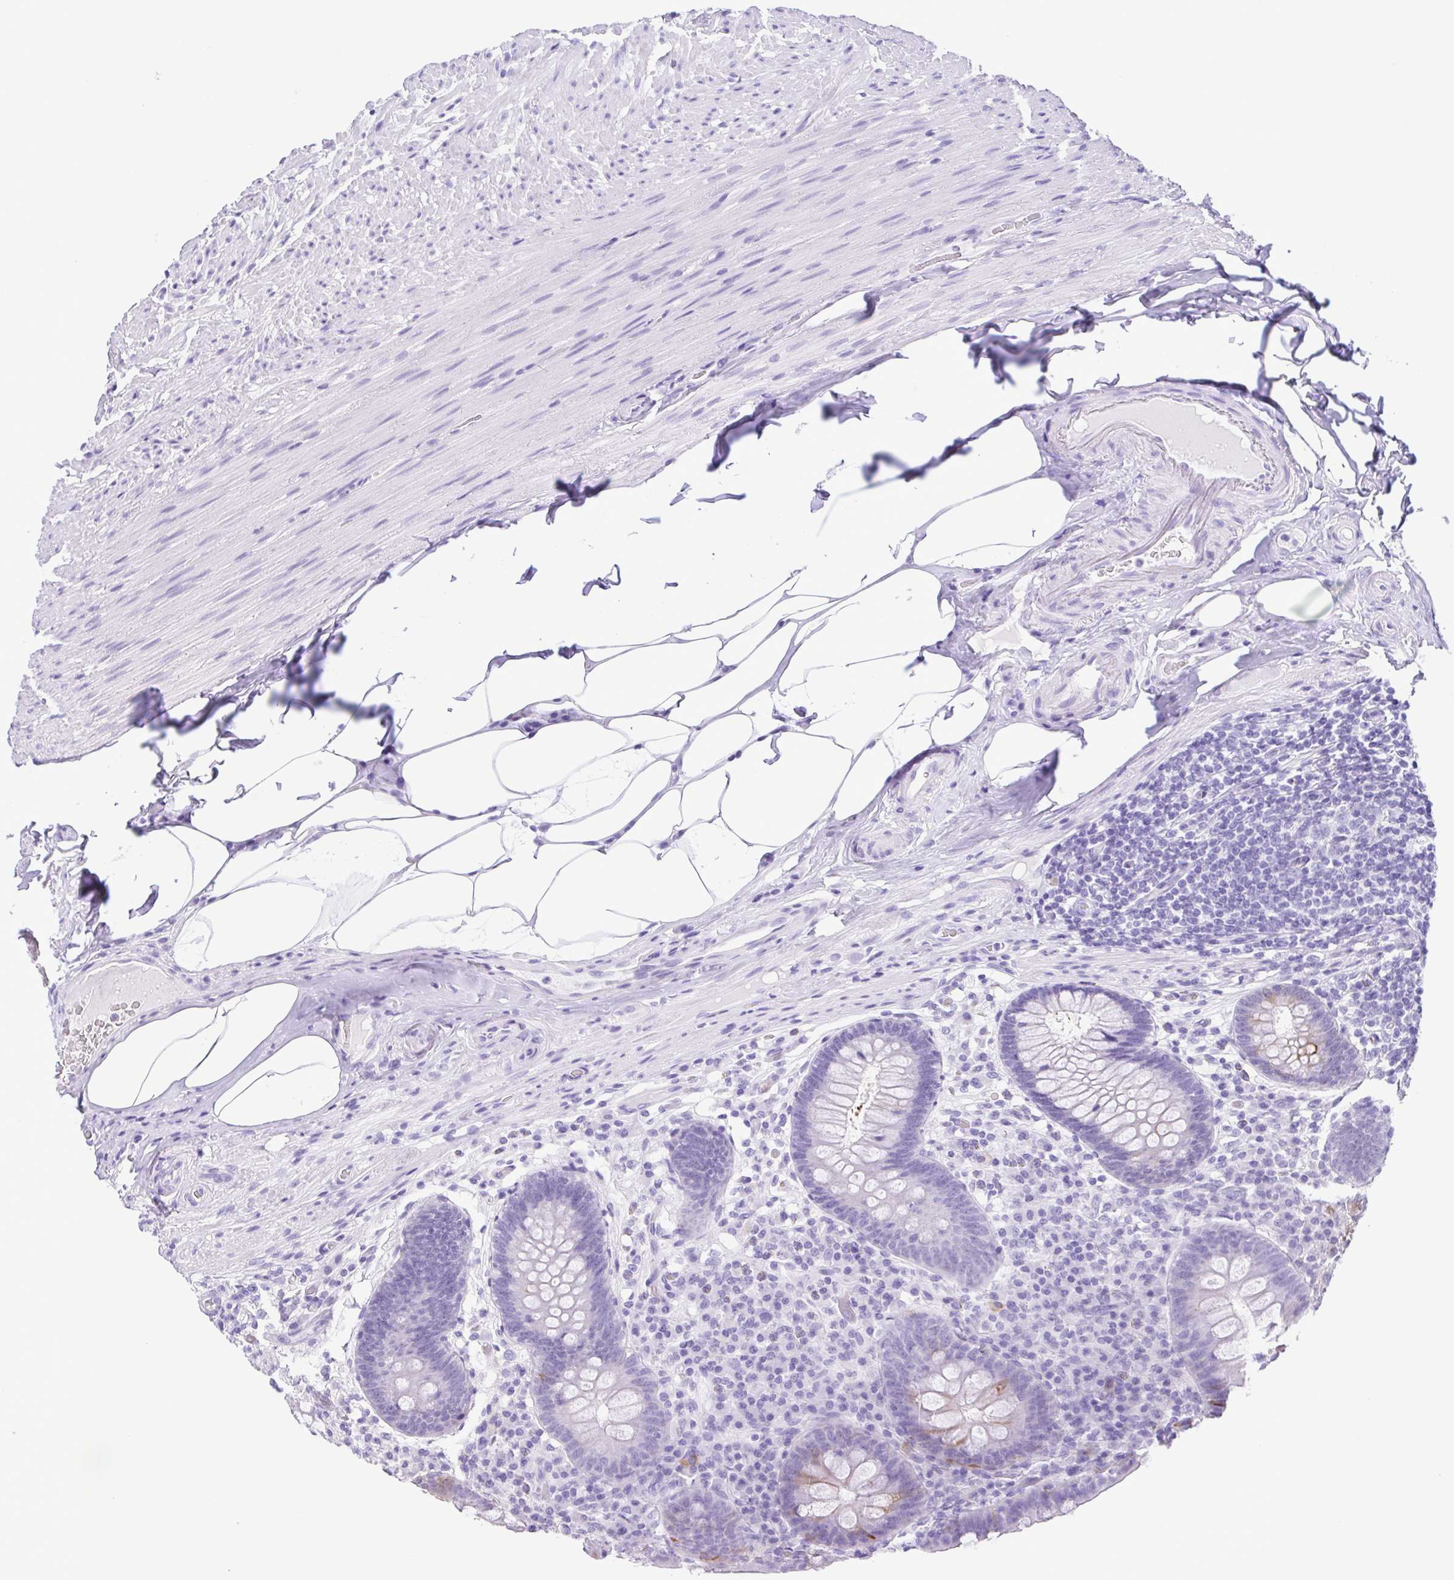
{"staining": {"intensity": "weak", "quantity": "<25%", "location": "cytoplasmic/membranous"}, "tissue": "appendix", "cell_type": "Glandular cells", "image_type": "normal", "snomed": [{"axis": "morphology", "description": "Normal tissue, NOS"}, {"axis": "topography", "description": "Appendix"}], "caption": "Photomicrograph shows no significant protein expression in glandular cells of unremarkable appendix.", "gene": "OVGP1", "patient": {"sex": "male", "age": 71}}